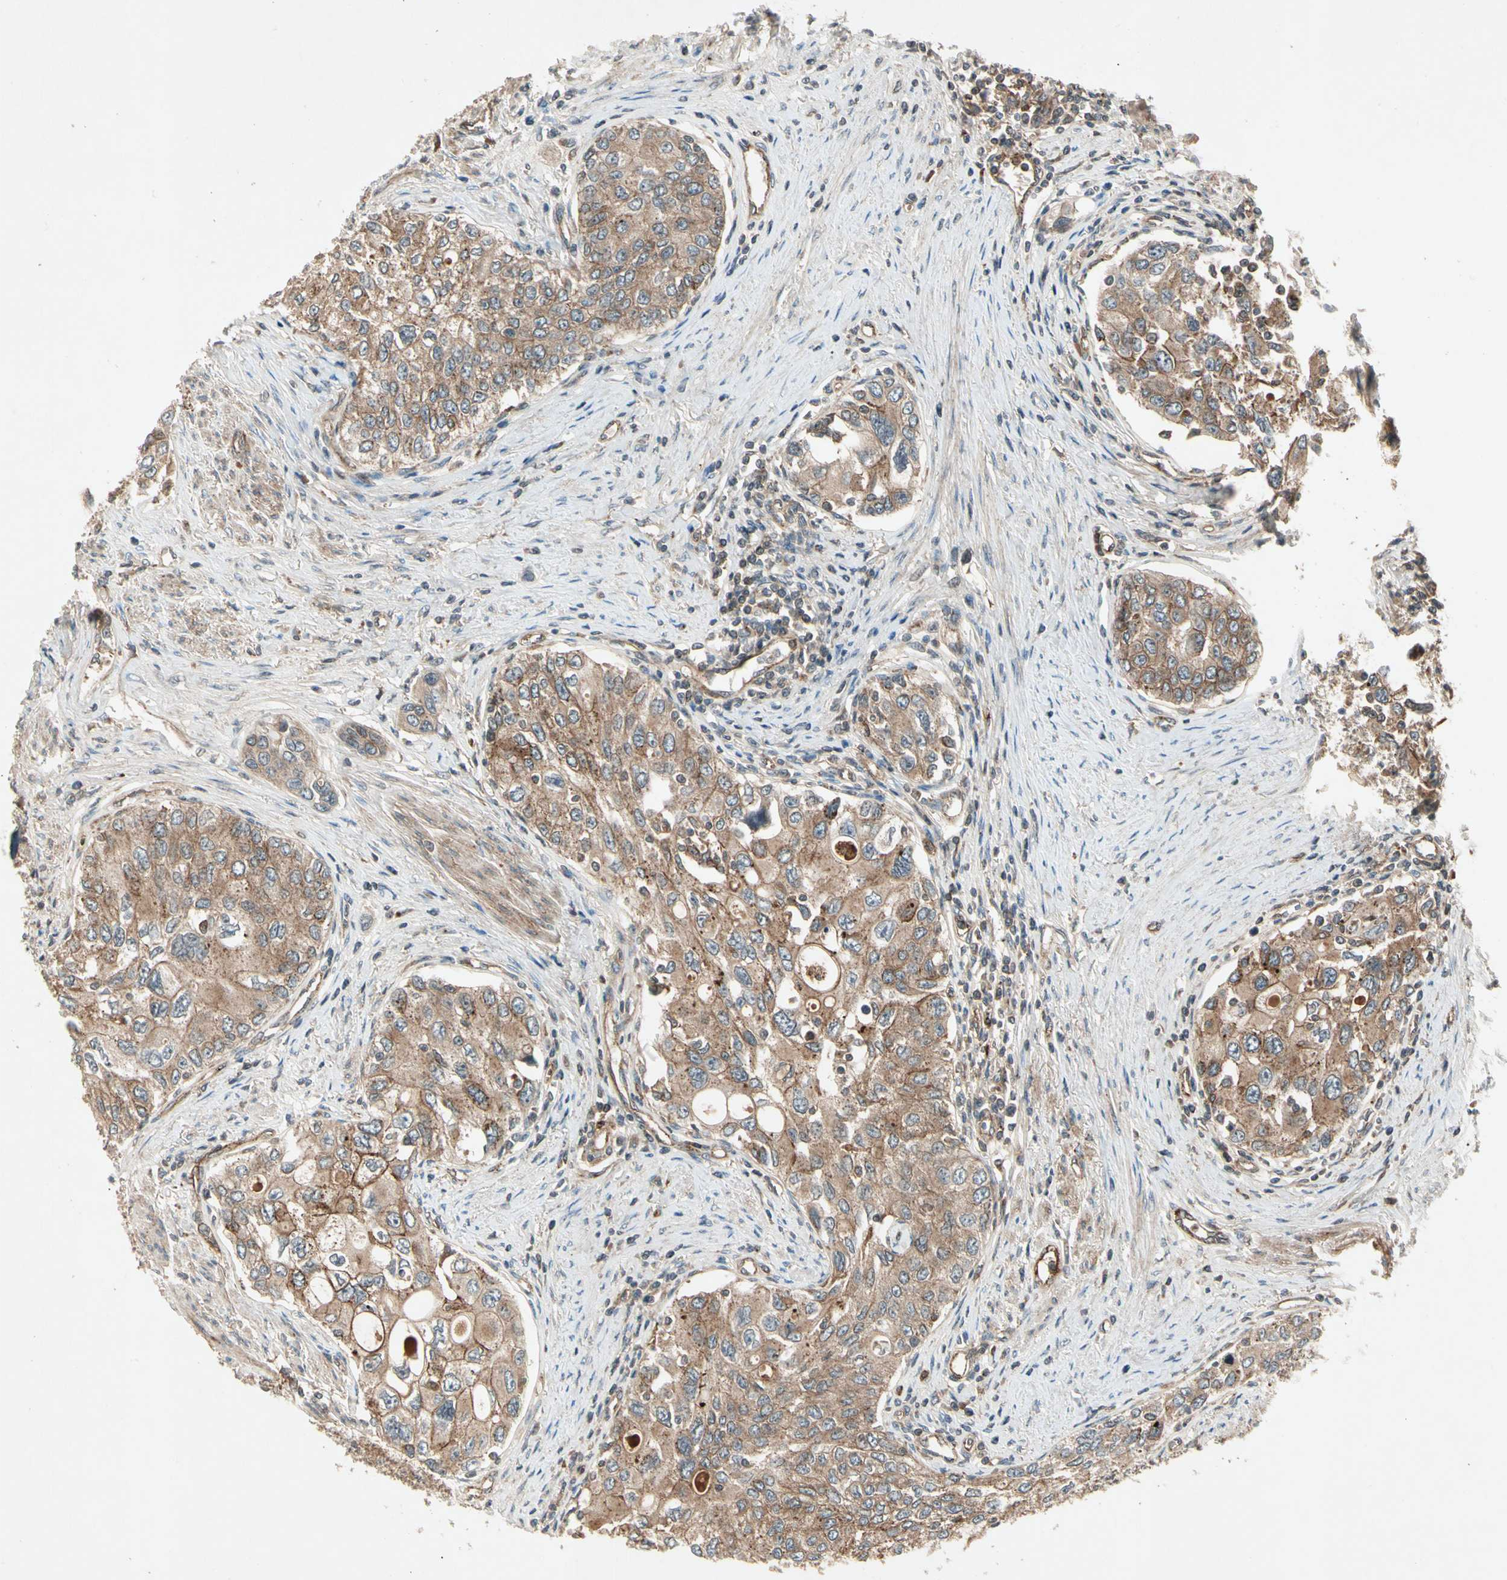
{"staining": {"intensity": "moderate", "quantity": ">75%", "location": "cytoplasmic/membranous"}, "tissue": "urothelial cancer", "cell_type": "Tumor cells", "image_type": "cancer", "snomed": [{"axis": "morphology", "description": "Urothelial carcinoma, High grade"}, {"axis": "topography", "description": "Urinary bladder"}], "caption": "There is medium levels of moderate cytoplasmic/membranous positivity in tumor cells of high-grade urothelial carcinoma, as demonstrated by immunohistochemical staining (brown color).", "gene": "FLOT1", "patient": {"sex": "female", "age": 56}}